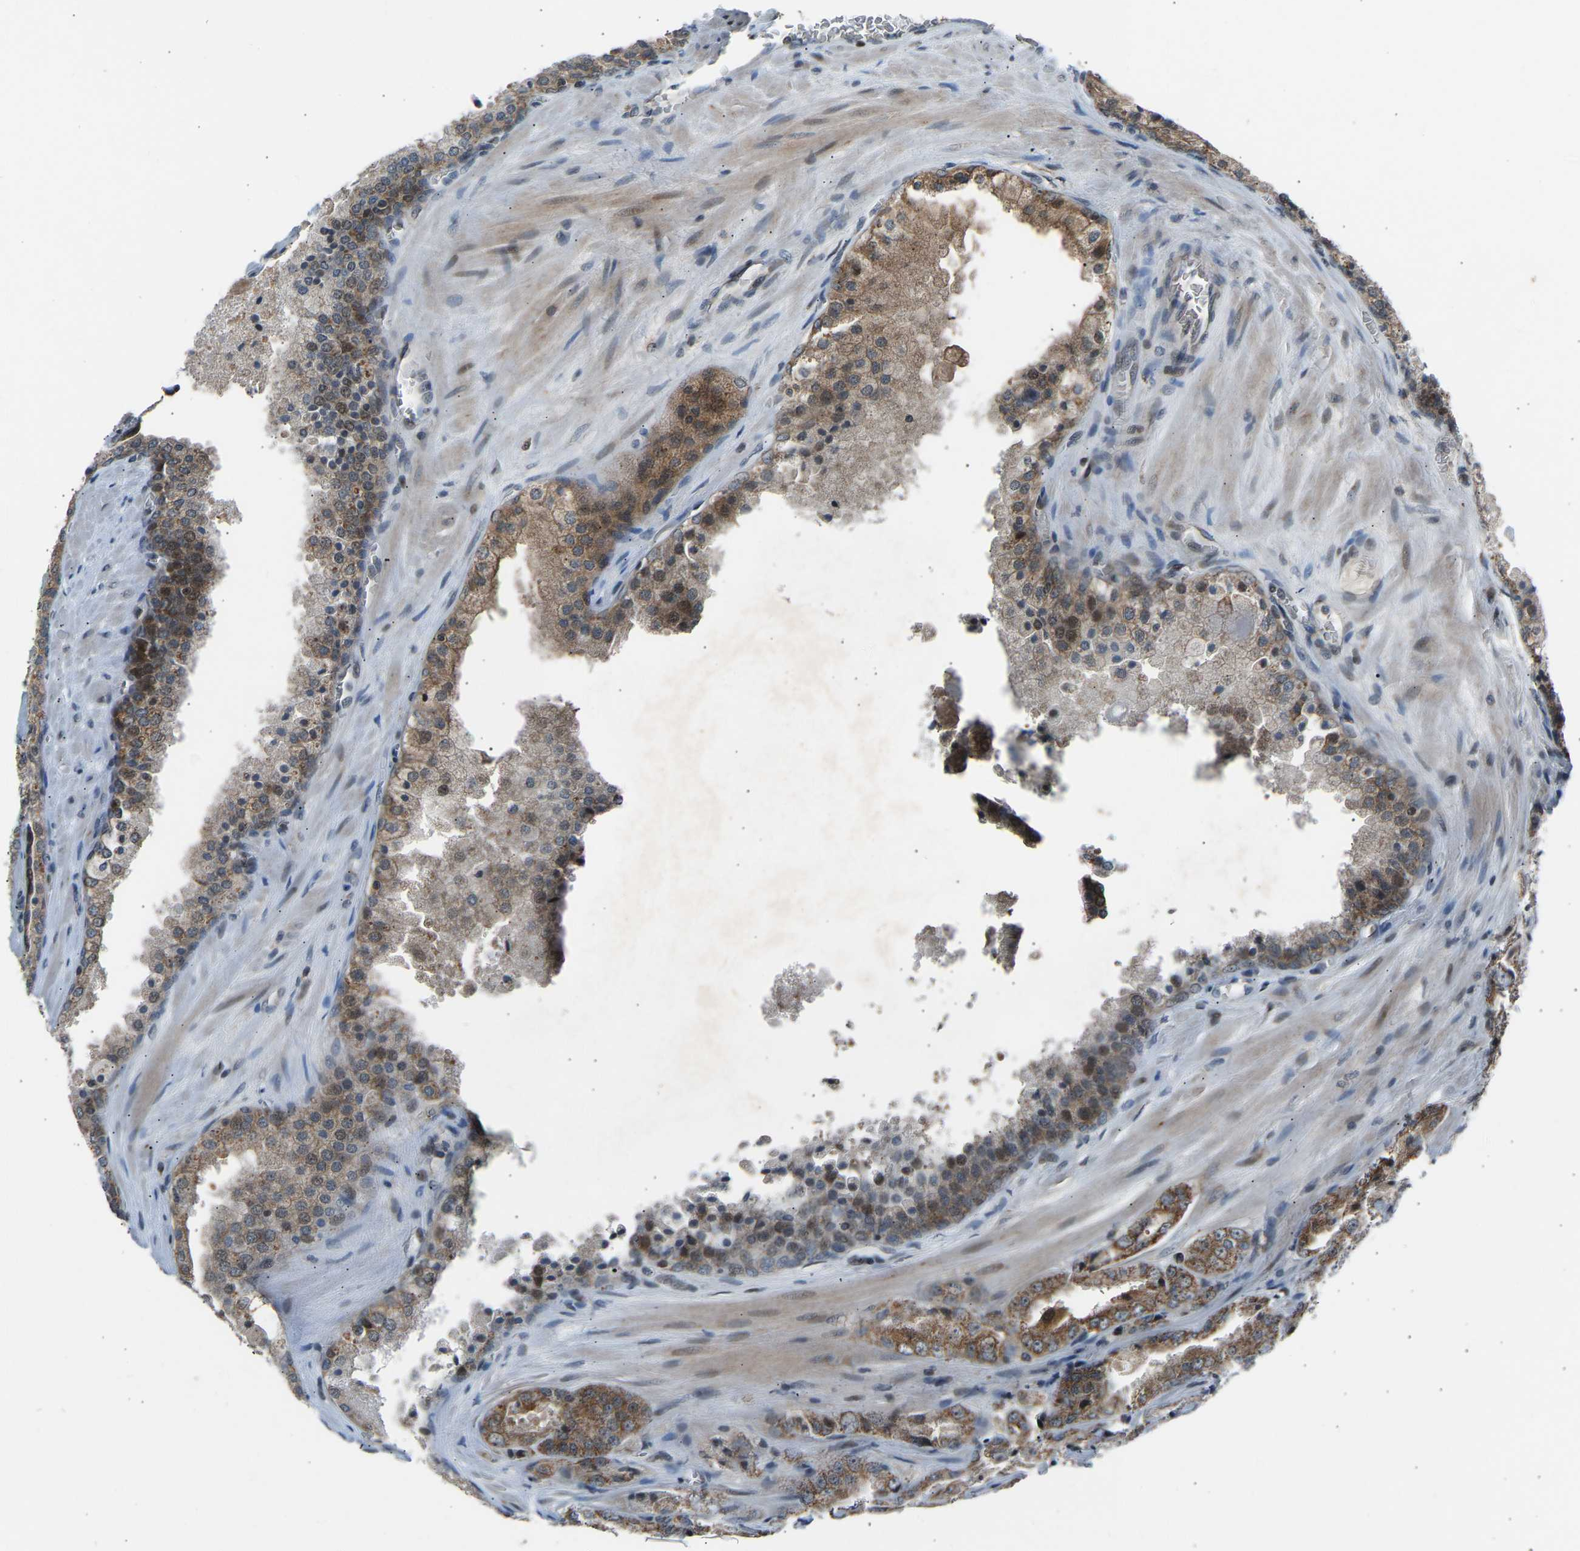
{"staining": {"intensity": "moderate", "quantity": "25%-75%", "location": "cytoplasmic/membranous"}, "tissue": "prostate cancer", "cell_type": "Tumor cells", "image_type": "cancer", "snomed": [{"axis": "morphology", "description": "Adenocarcinoma, High grade"}, {"axis": "topography", "description": "Prostate"}], "caption": "Protein expression analysis of human prostate cancer reveals moderate cytoplasmic/membranous positivity in about 25%-75% of tumor cells.", "gene": "SLIRP", "patient": {"sex": "male", "age": 65}}